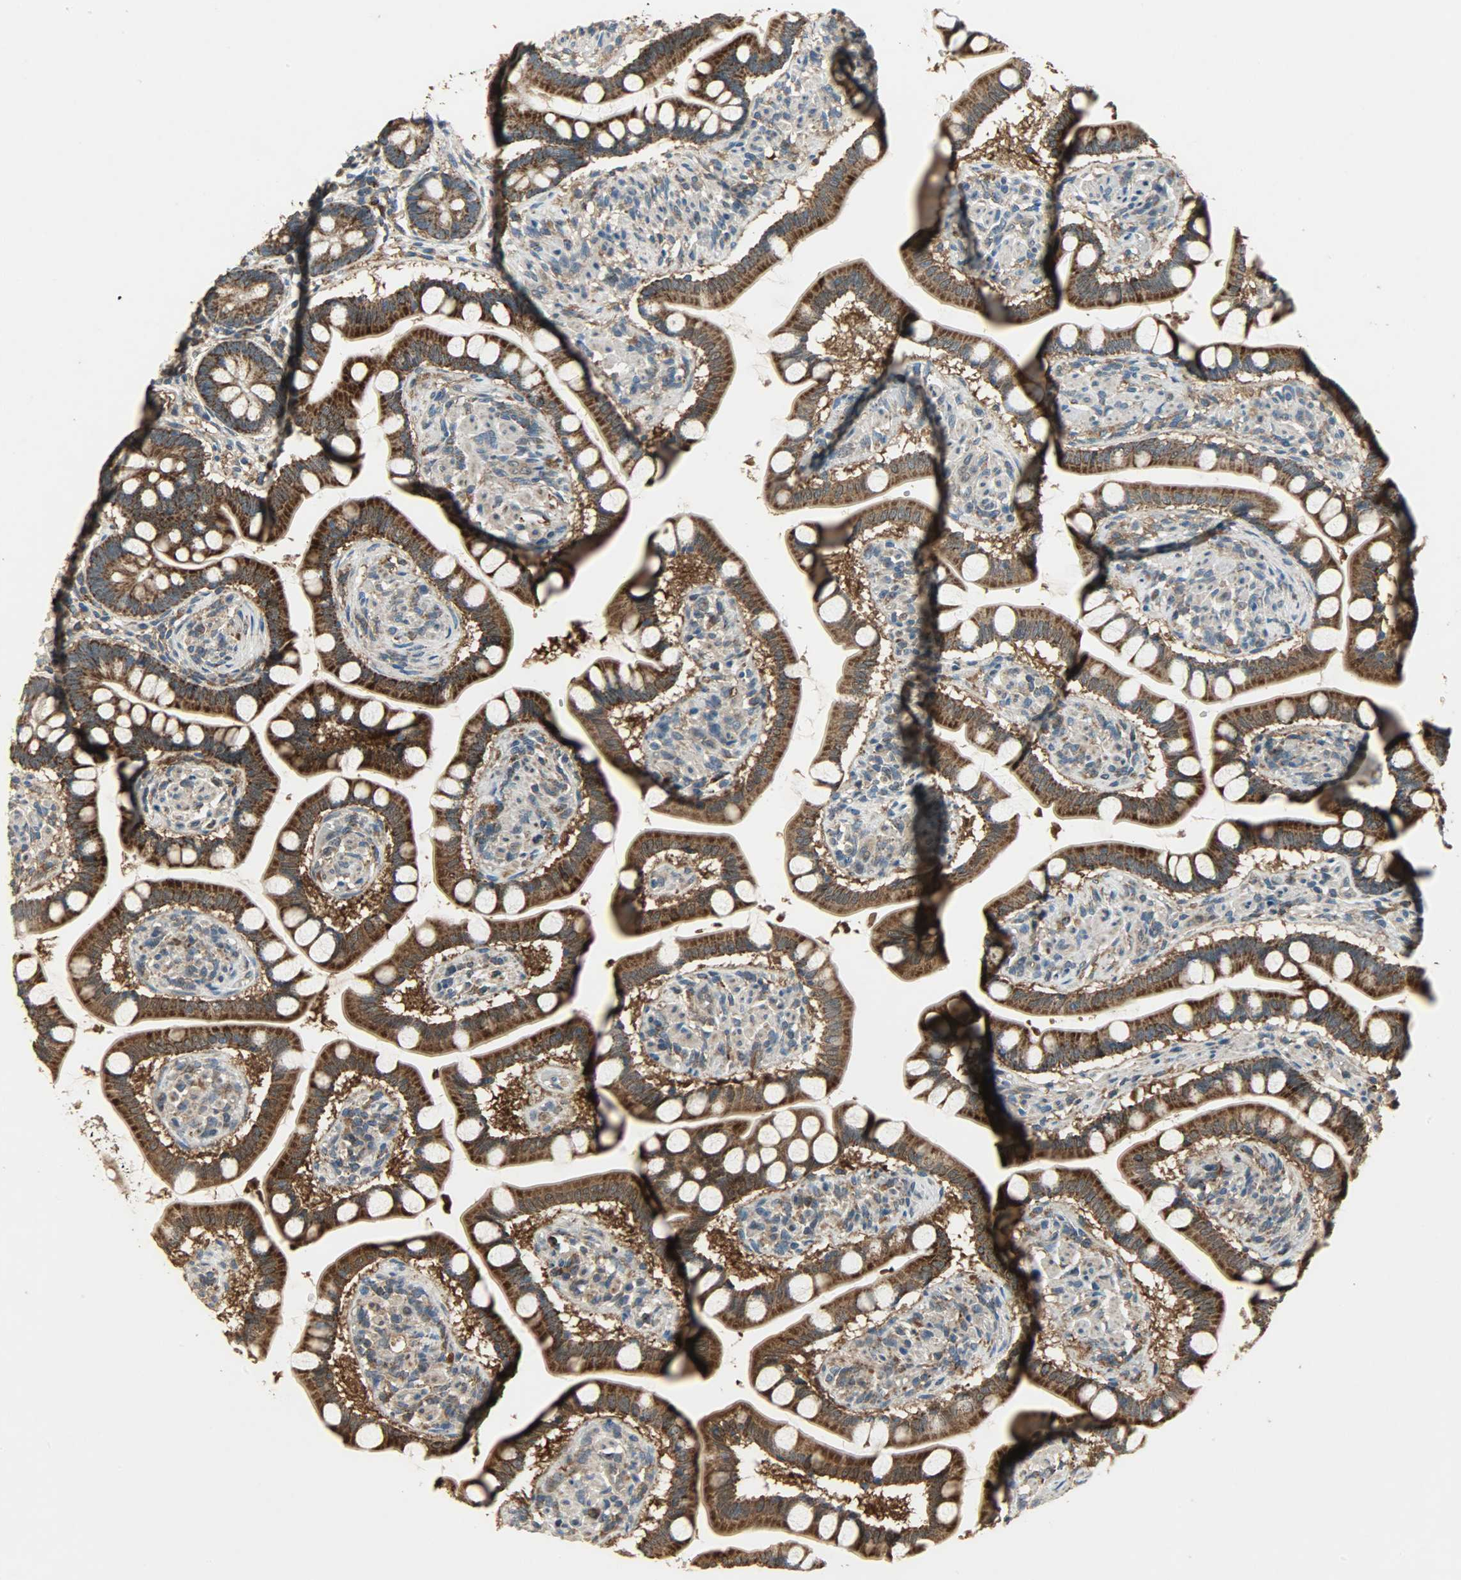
{"staining": {"intensity": "strong", "quantity": ">75%", "location": "cytoplasmic/membranous"}, "tissue": "small intestine", "cell_type": "Glandular cells", "image_type": "normal", "snomed": [{"axis": "morphology", "description": "Normal tissue, NOS"}, {"axis": "topography", "description": "Small intestine"}], "caption": "The photomicrograph reveals a brown stain indicating the presence of a protein in the cytoplasmic/membranous of glandular cells in small intestine. (Stains: DAB (3,3'-diaminobenzidine) in brown, nuclei in blue, Microscopy: brightfield microscopy at high magnification).", "gene": "AMT", "patient": {"sex": "male", "age": 41}}